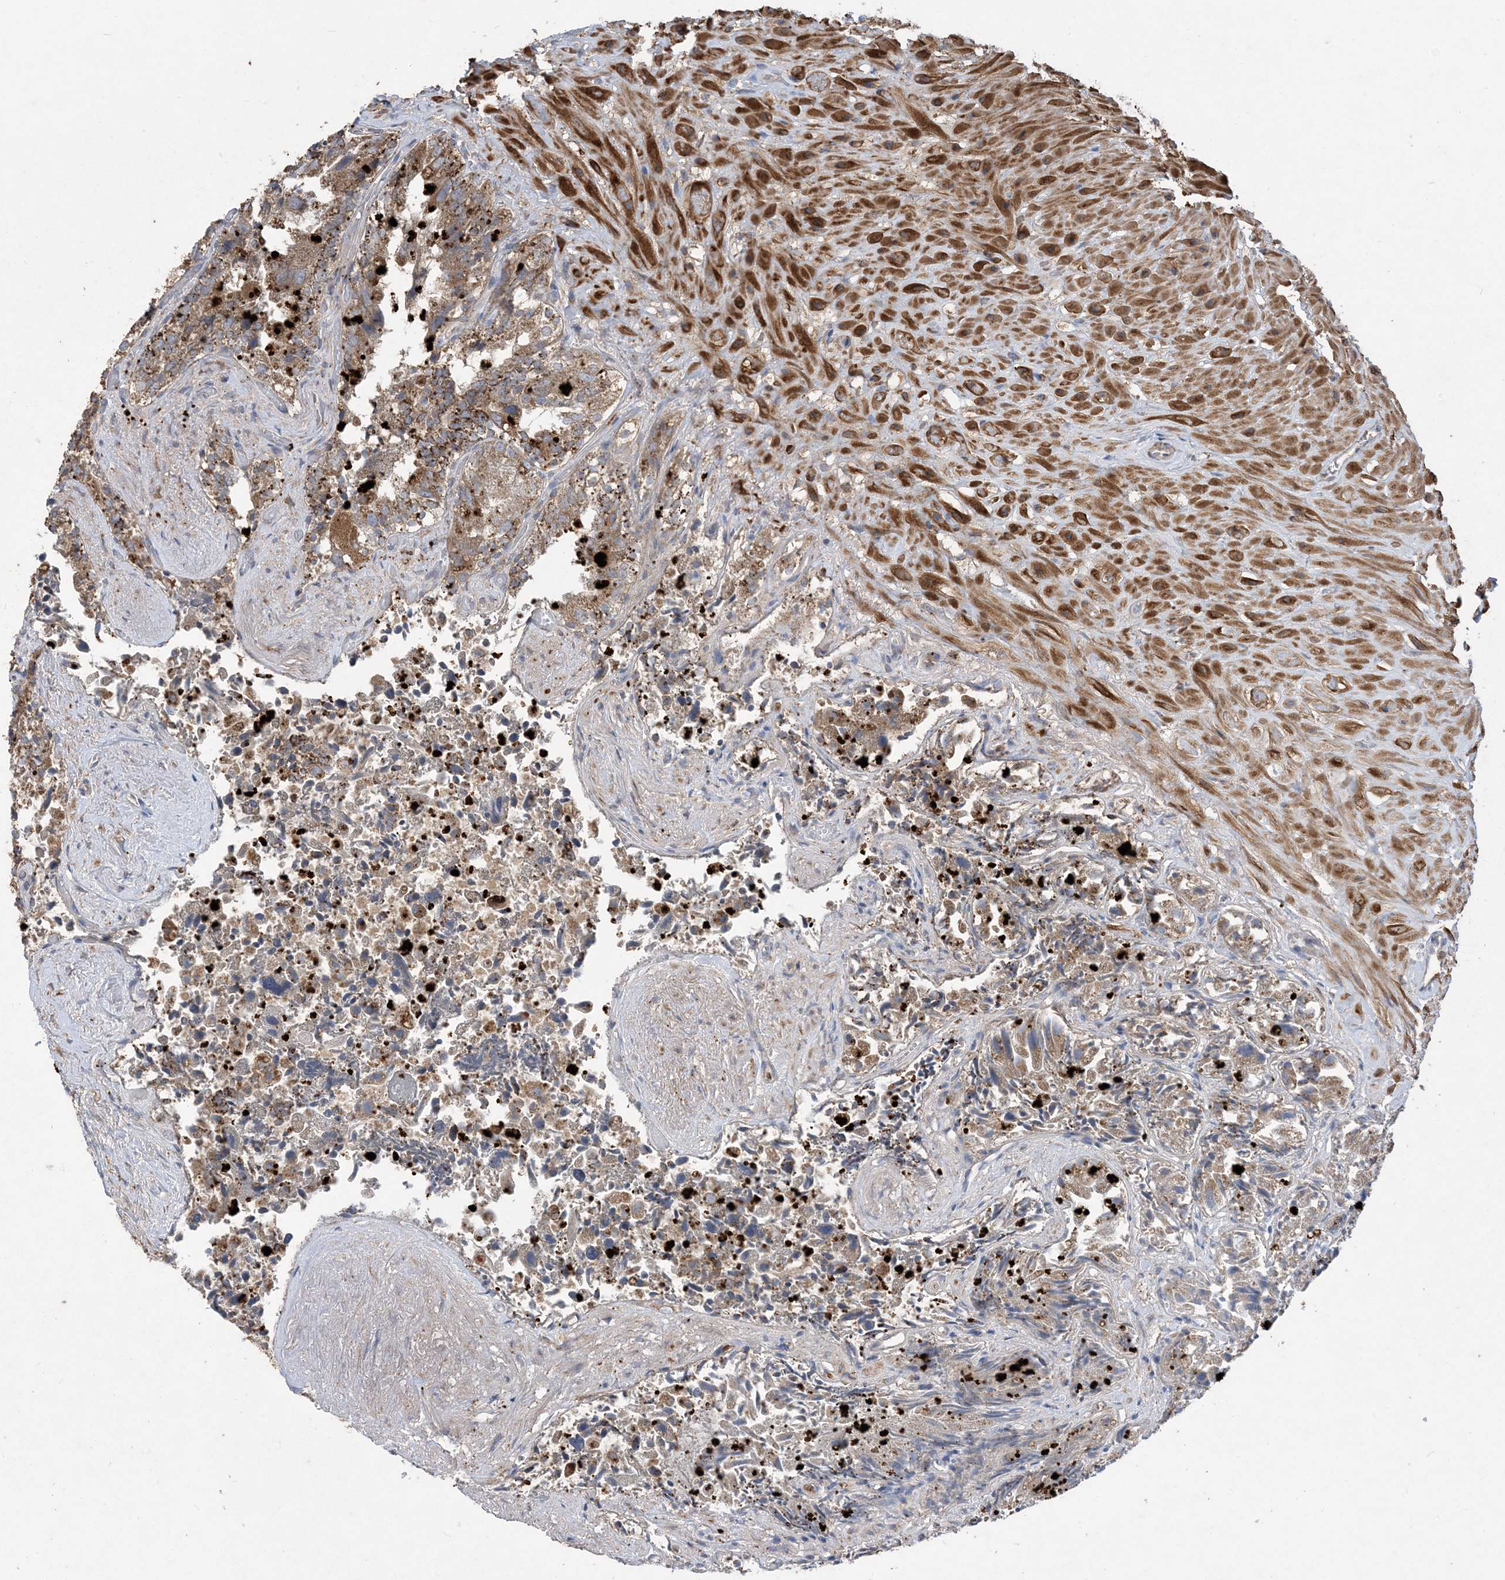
{"staining": {"intensity": "moderate", "quantity": ">75%", "location": "cytoplasmic/membranous"}, "tissue": "seminal vesicle", "cell_type": "Glandular cells", "image_type": "normal", "snomed": [{"axis": "morphology", "description": "Normal tissue, NOS"}, {"axis": "topography", "description": "Seminal veicle"}, {"axis": "topography", "description": "Peripheral nerve tissue"}], "caption": "Immunohistochemical staining of normal human seminal vesicle displays moderate cytoplasmic/membranous protein positivity in about >75% of glandular cells. The protein is shown in brown color, while the nuclei are stained blue.", "gene": "MASP2", "patient": {"sex": "male", "age": 63}}